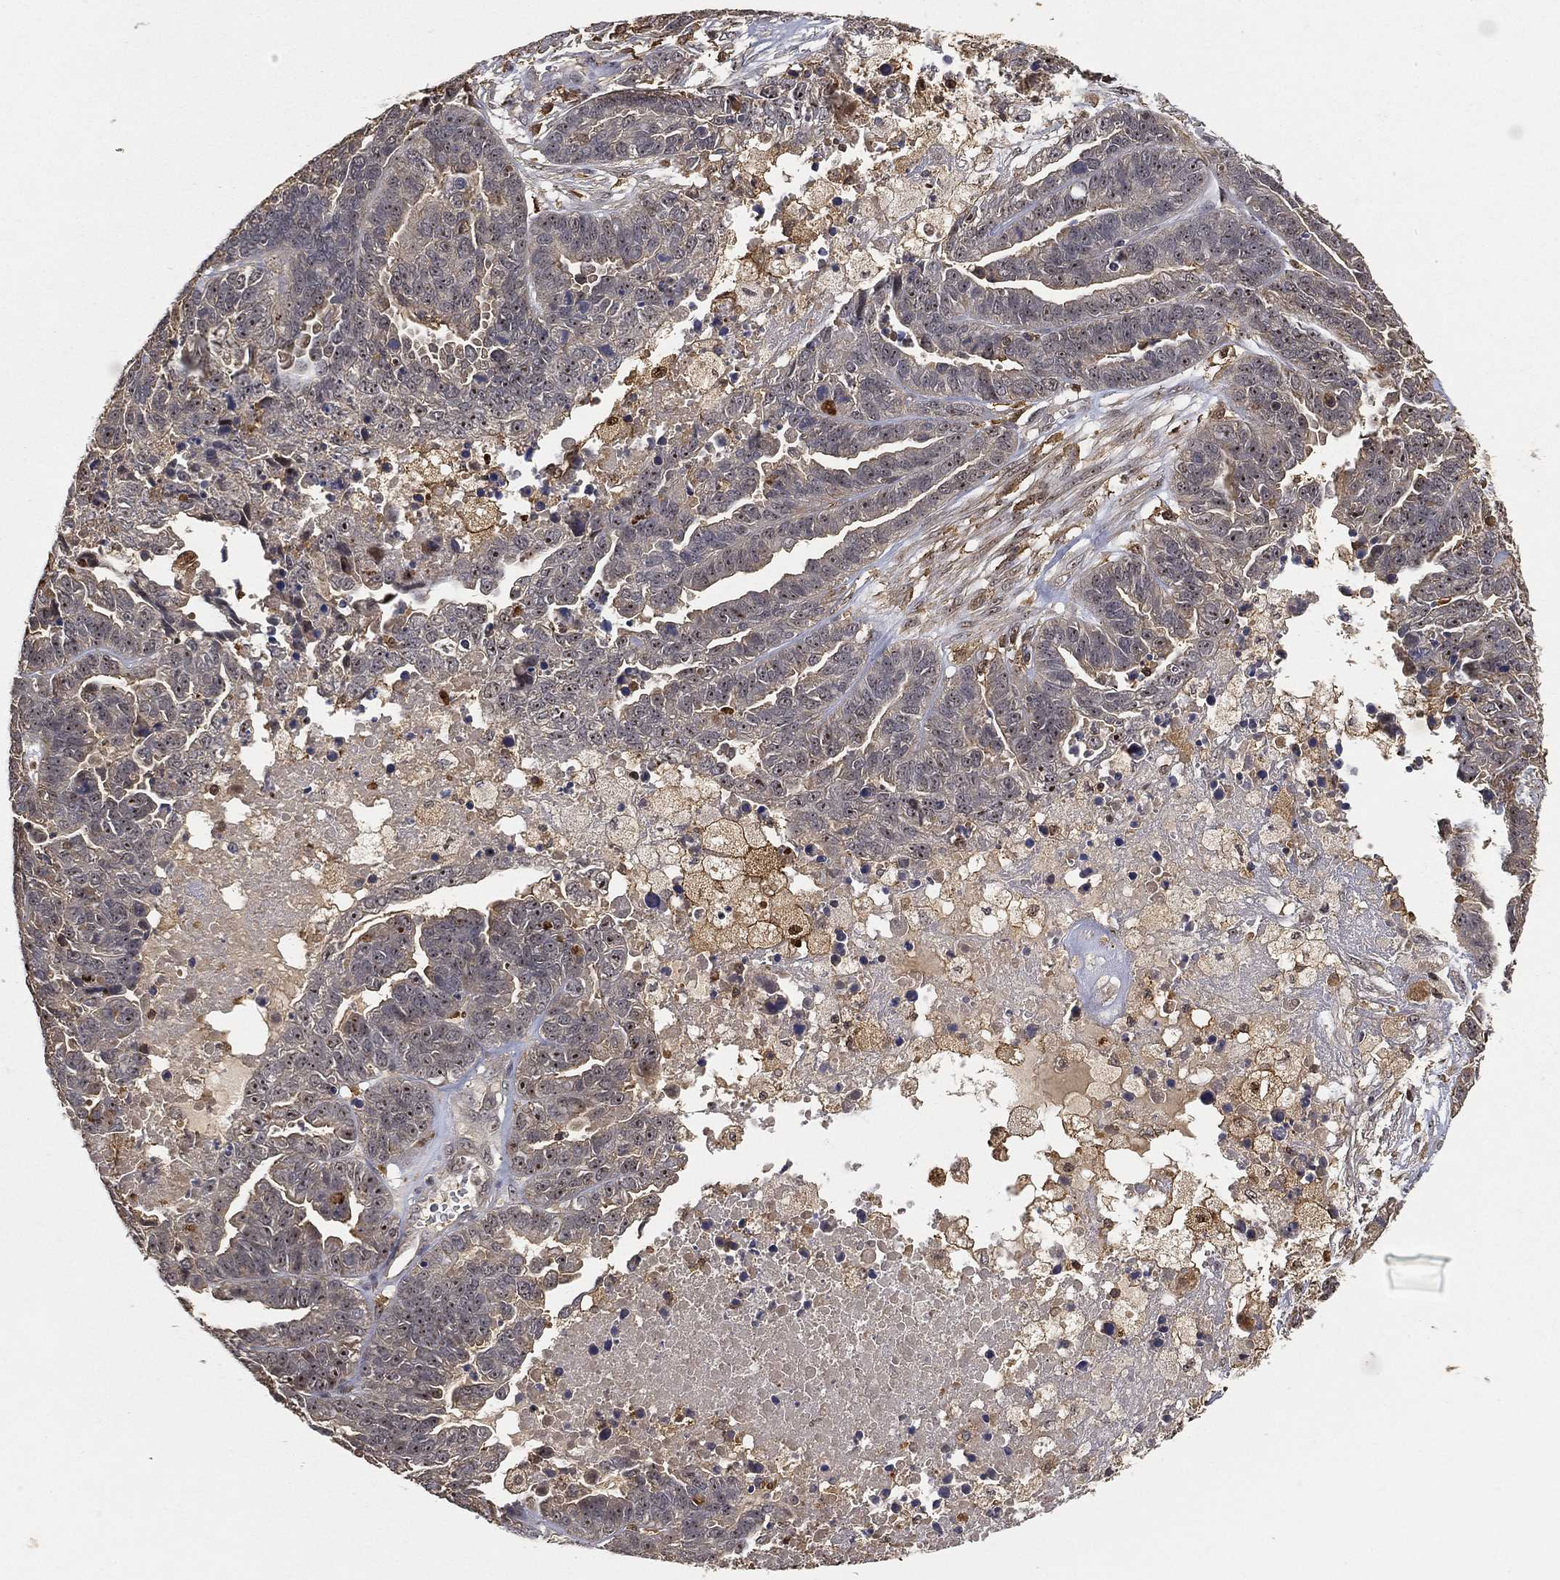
{"staining": {"intensity": "moderate", "quantity": "<25%", "location": "nuclear"}, "tissue": "ovarian cancer", "cell_type": "Tumor cells", "image_type": "cancer", "snomed": [{"axis": "morphology", "description": "Cystadenocarcinoma, serous, NOS"}, {"axis": "topography", "description": "Ovary"}], "caption": "DAB (3,3'-diaminobenzidine) immunohistochemical staining of serous cystadenocarcinoma (ovarian) demonstrates moderate nuclear protein expression in approximately <25% of tumor cells.", "gene": "CRYL1", "patient": {"sex": "female", "age": 87}}